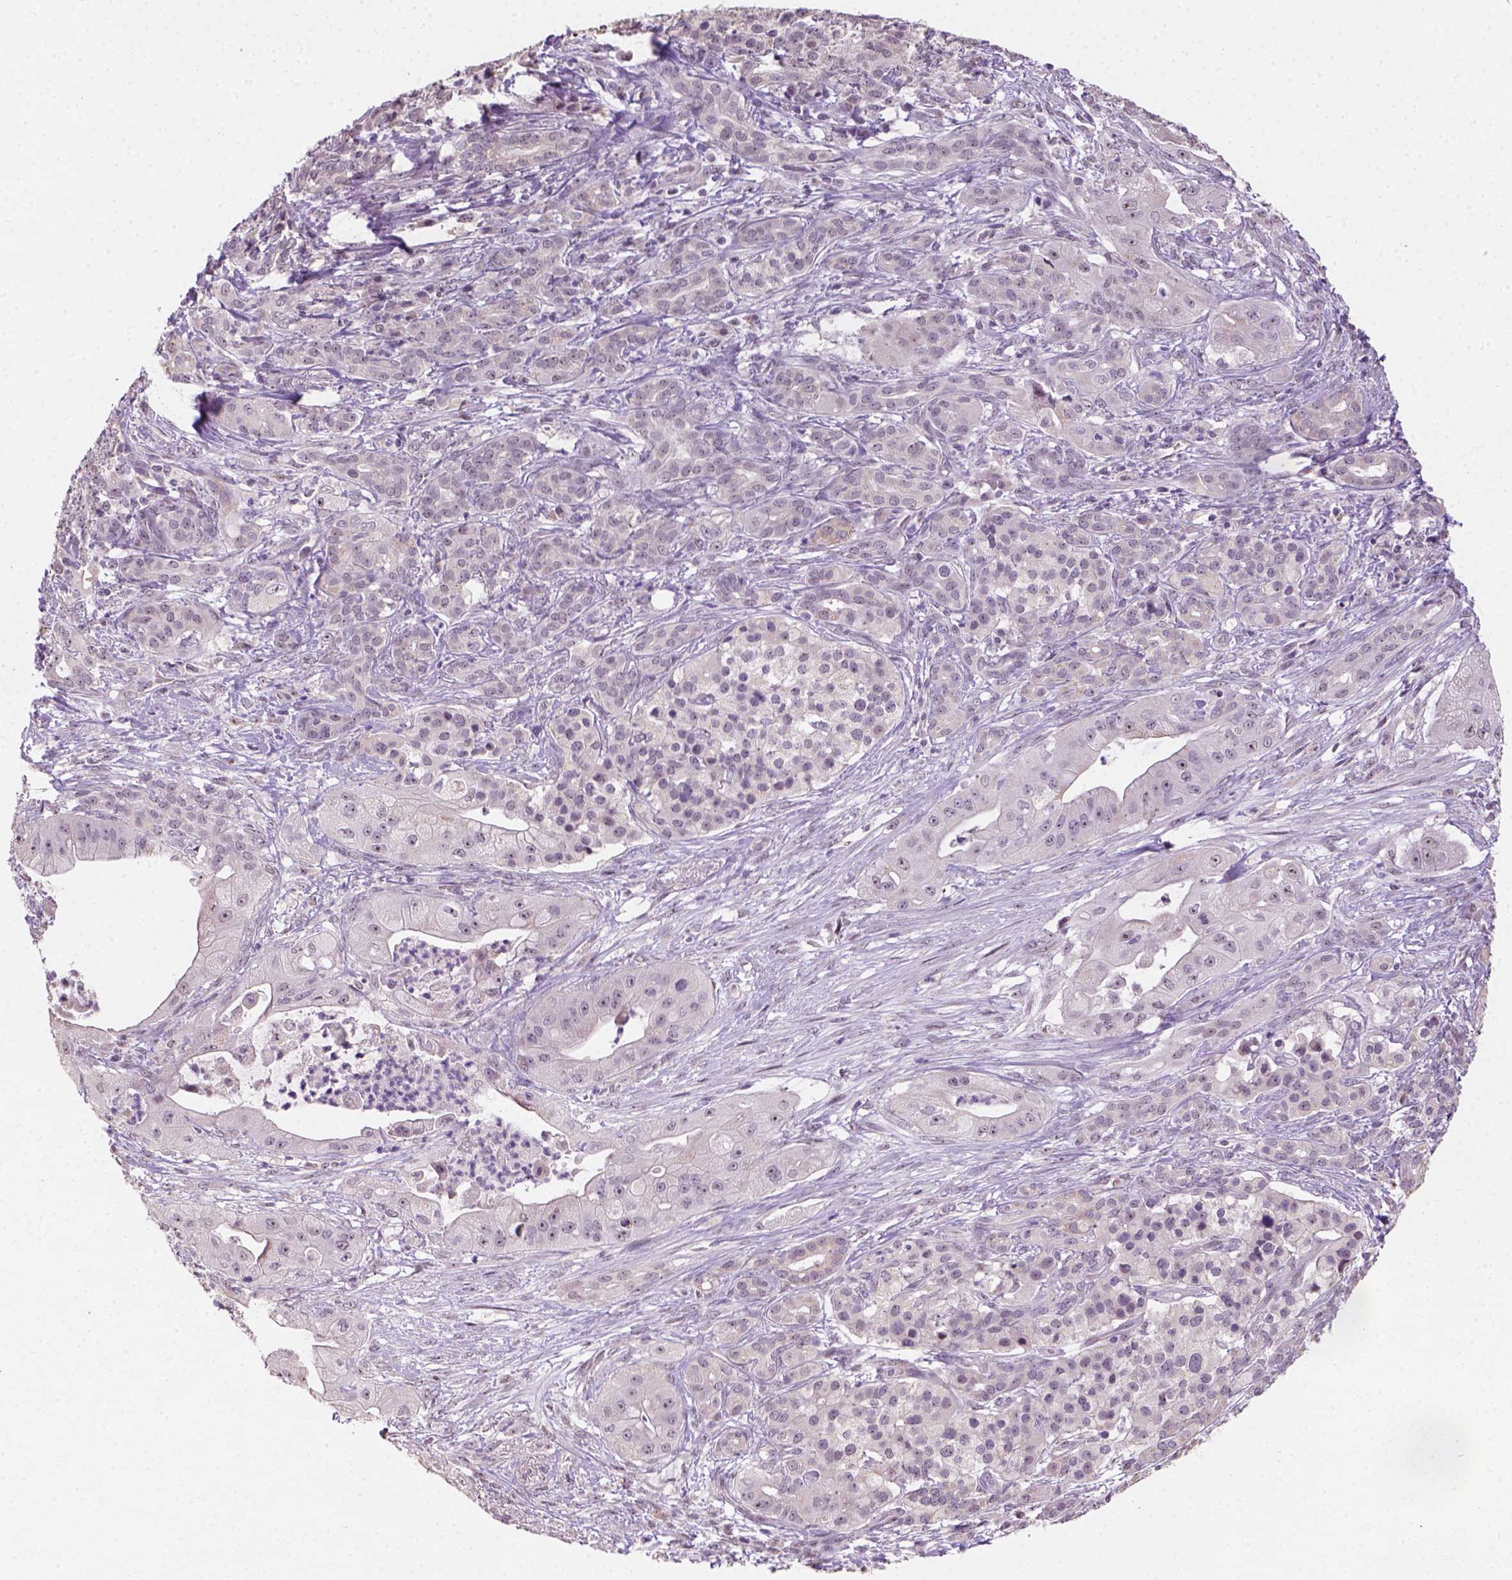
{"staining": {"intensity": "negative", "quantity": "none", "location": "none"}, "tissue": "pancreatic cancer", "cell_type": "Tumor cells", "image_type": "cancer", "snomed": [{"axis": "morphology", "description": "Normal tissue, NOS"}, {"axis": "morphology", "description": "Inflammation, NOS"}, {"axis": "morphology", "description": "Adenocarcinoma, NOS"}, {"axis": "topography", "description": "Pancreas"}], "caption": "Micrograph shows no significant protein expression in tumor cells of pancreatic cancer (adenocarcinoma).", "gene": "DDX50", "patient": {"sex": "male", "age": 57}}